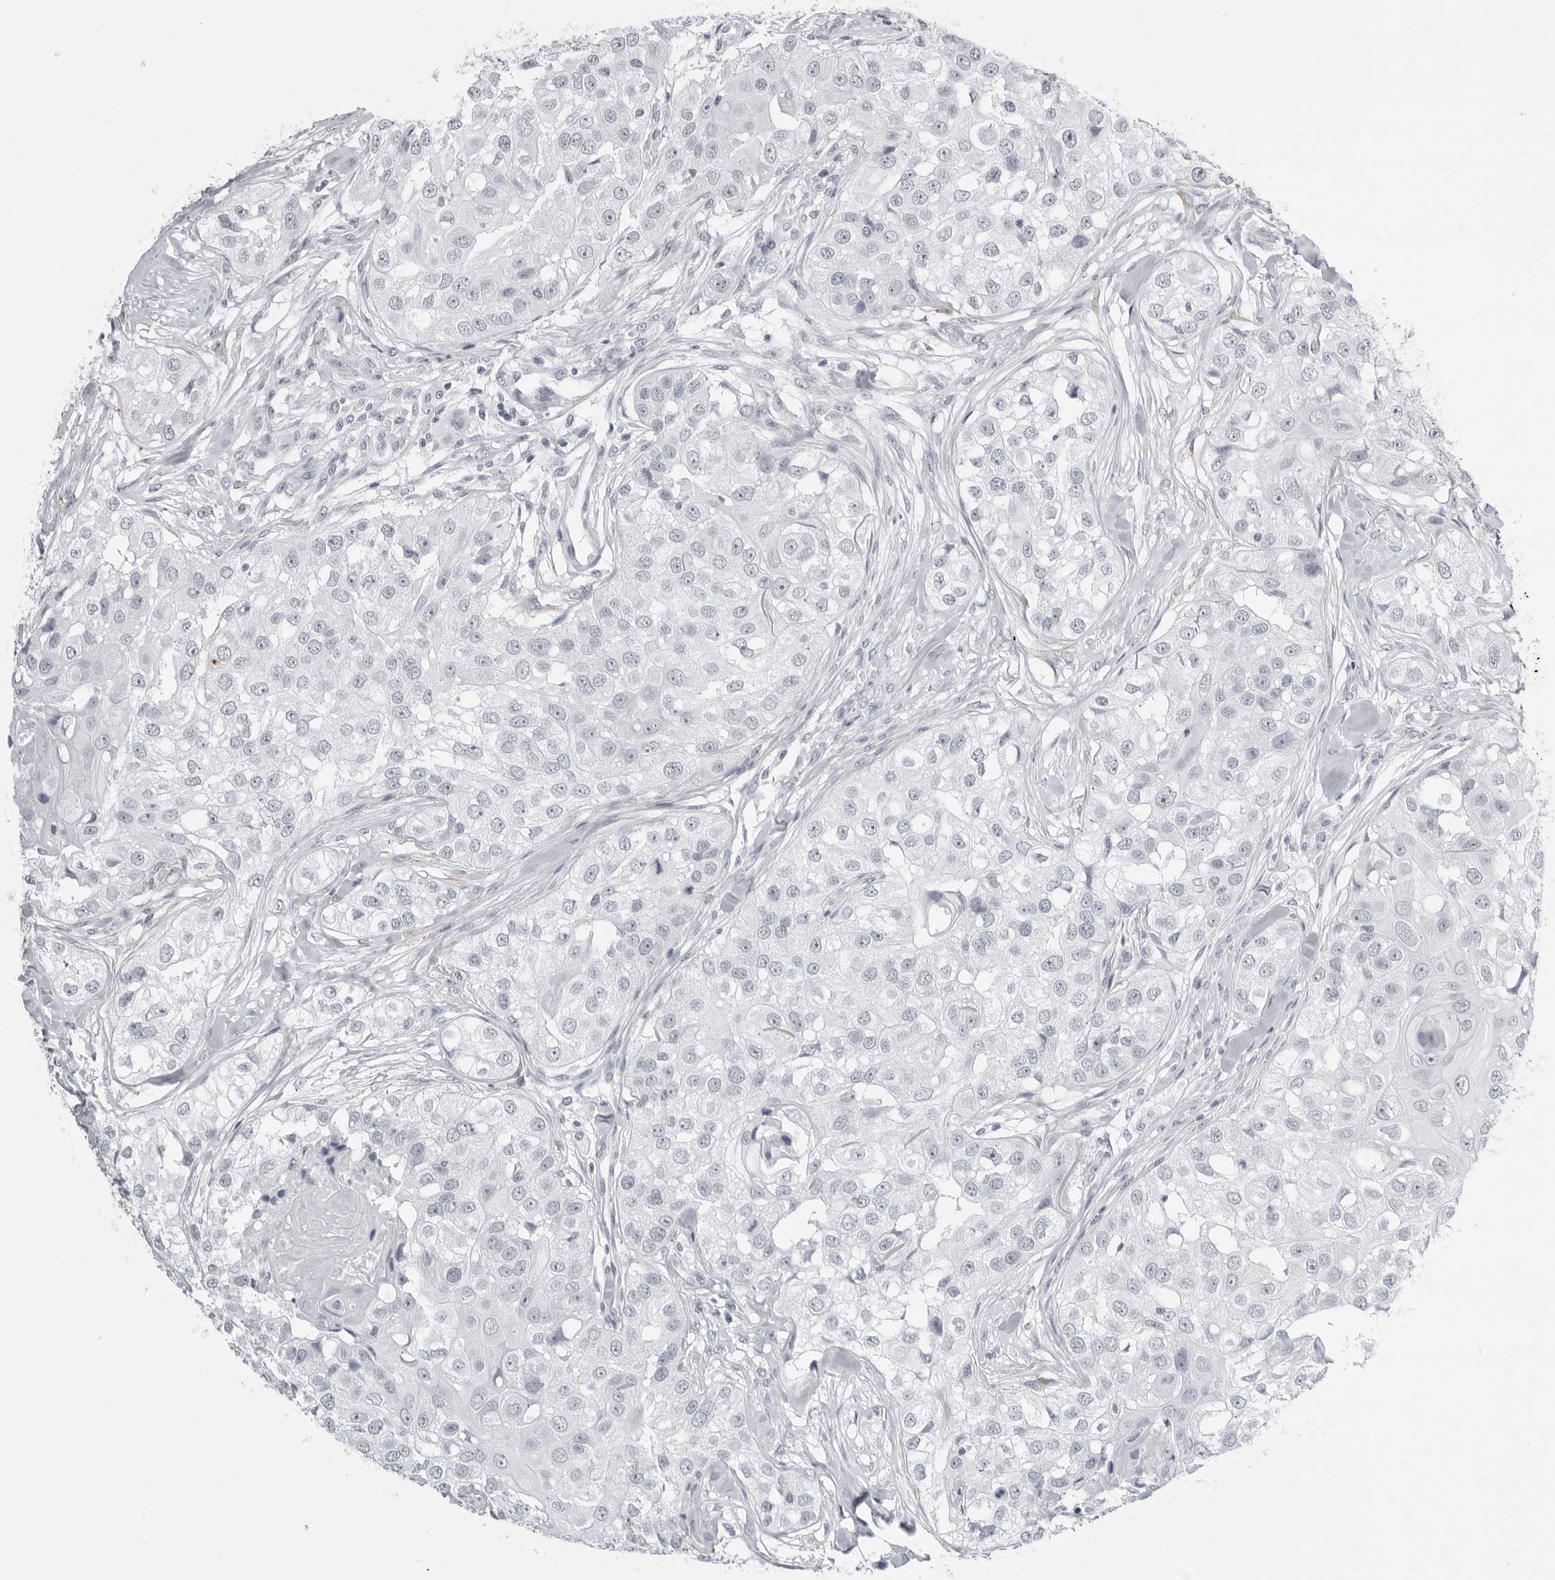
{"staining": {"intensity": "negative", "quantity": "none", "location": "none"}, "tissue": "head and neck cancer", "cell_type": "Tumor cells", "image_type": "cancer", "snomed": [{"axis": "morphology", "description": "Normal tissue, NOS"}, {"axis": "morphology", "description": "Squamous cell carcinoma, NOS"}, {"axis": "topography", "description": "Skeletal muscle"}, {"axis": "topography", "description": "Head-Neck"}], "caption": "There is no significant staining in tumor cells of head and neck squamous cell carcinoma.", "gene": "SERPINF2", "patient": {"sex": "male", "age": 51}}